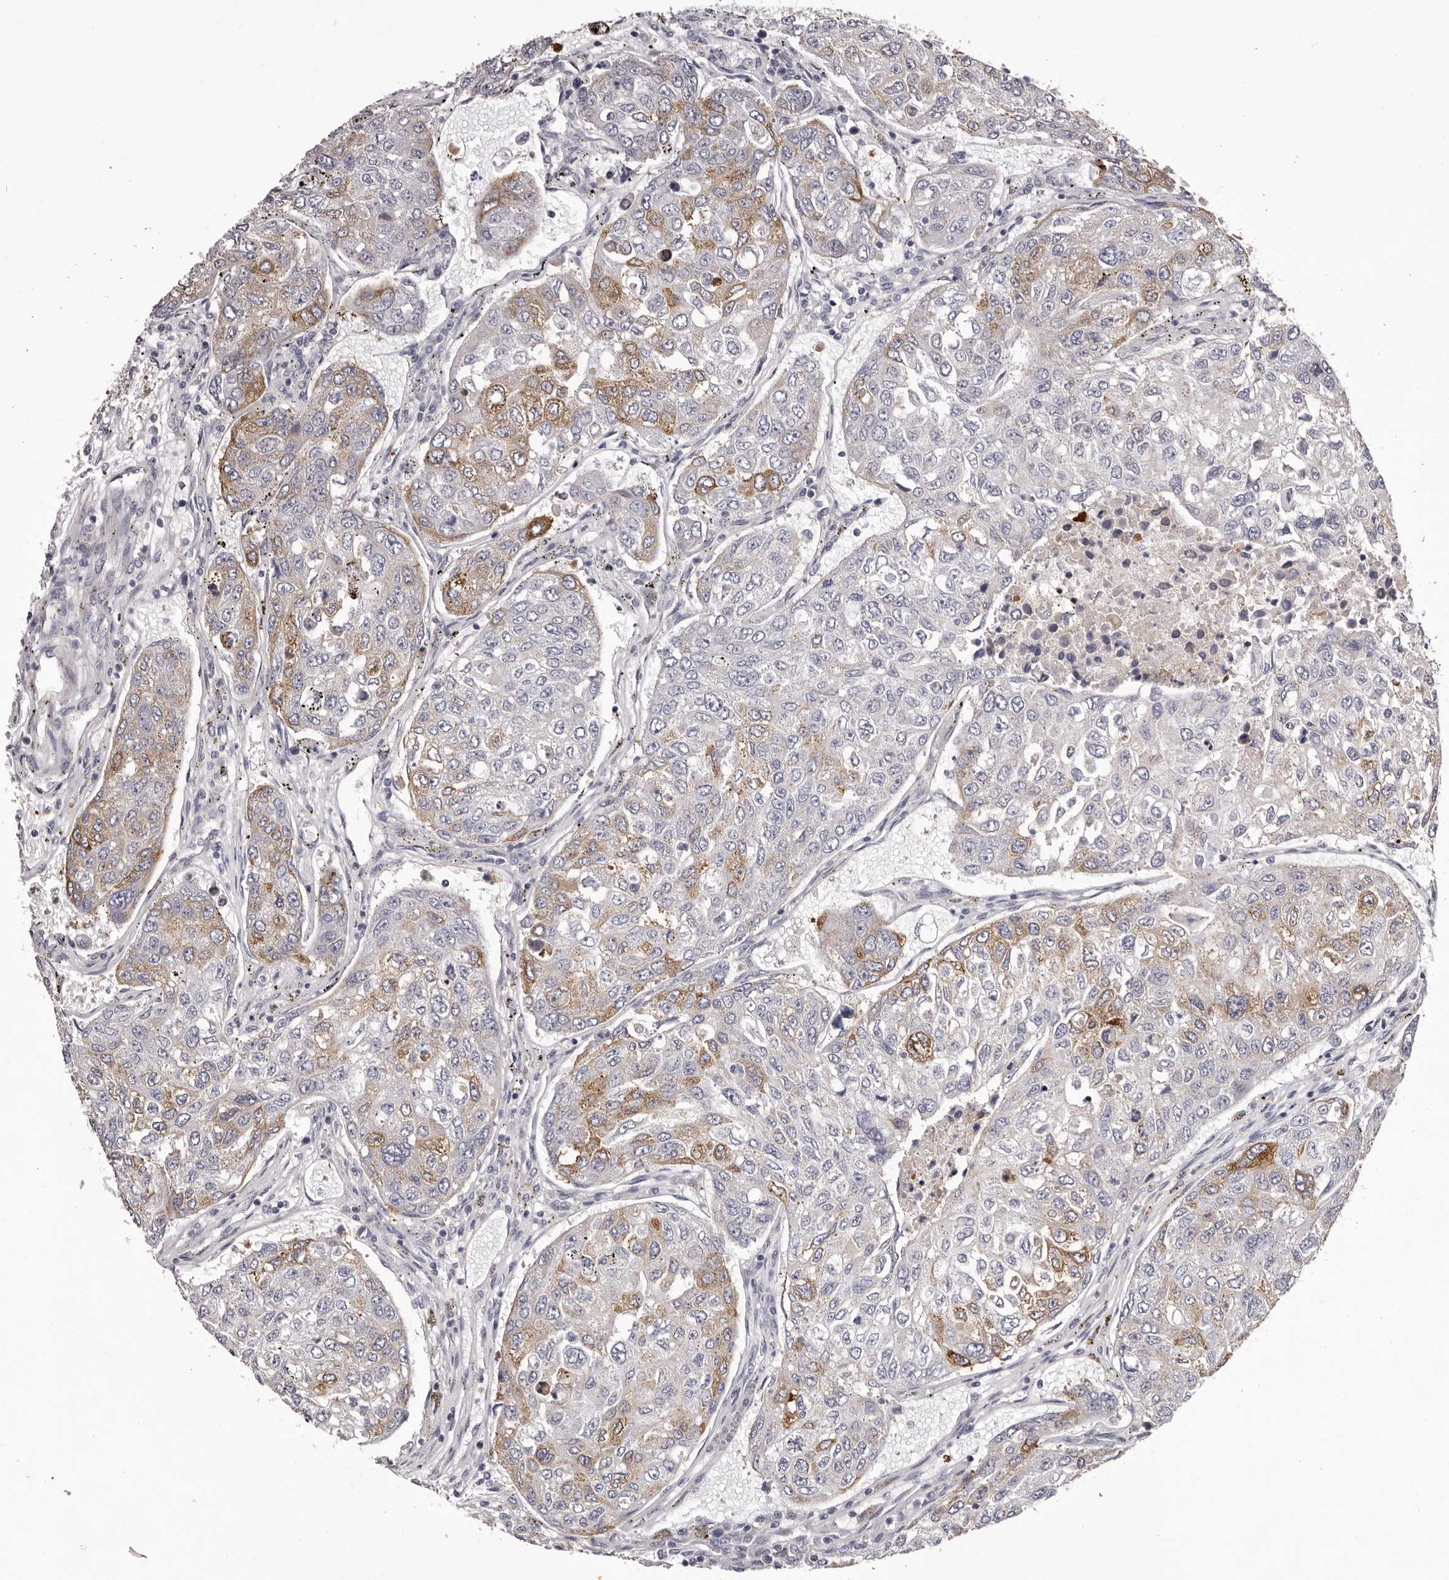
{"staining": {"intensity": "moderate", "quantity": "<25%", "location": "cytoplasmic/membranous"}, "tissue": "urothelial cancer", "cell_type": "Tumor cells", "image_type": "cancer", "snomed": [{"axis": "morphology", "description": "Urothelial carcinoma, High grade"}, {"axis": "topography", "description": "Lymph node"}, {"axis": "topography", "description": "Urinary bladder"}], "caption": "Immunohistochemistry (IHC) histopathology image of human urothelial cancer stained for a protein (brown), which exhibits low levels of moderate cytoplasmic/membranous staining in about <25% of tumor cells.", "gene": "PEG10", "patient": {"sex": "male", "age": 51}}